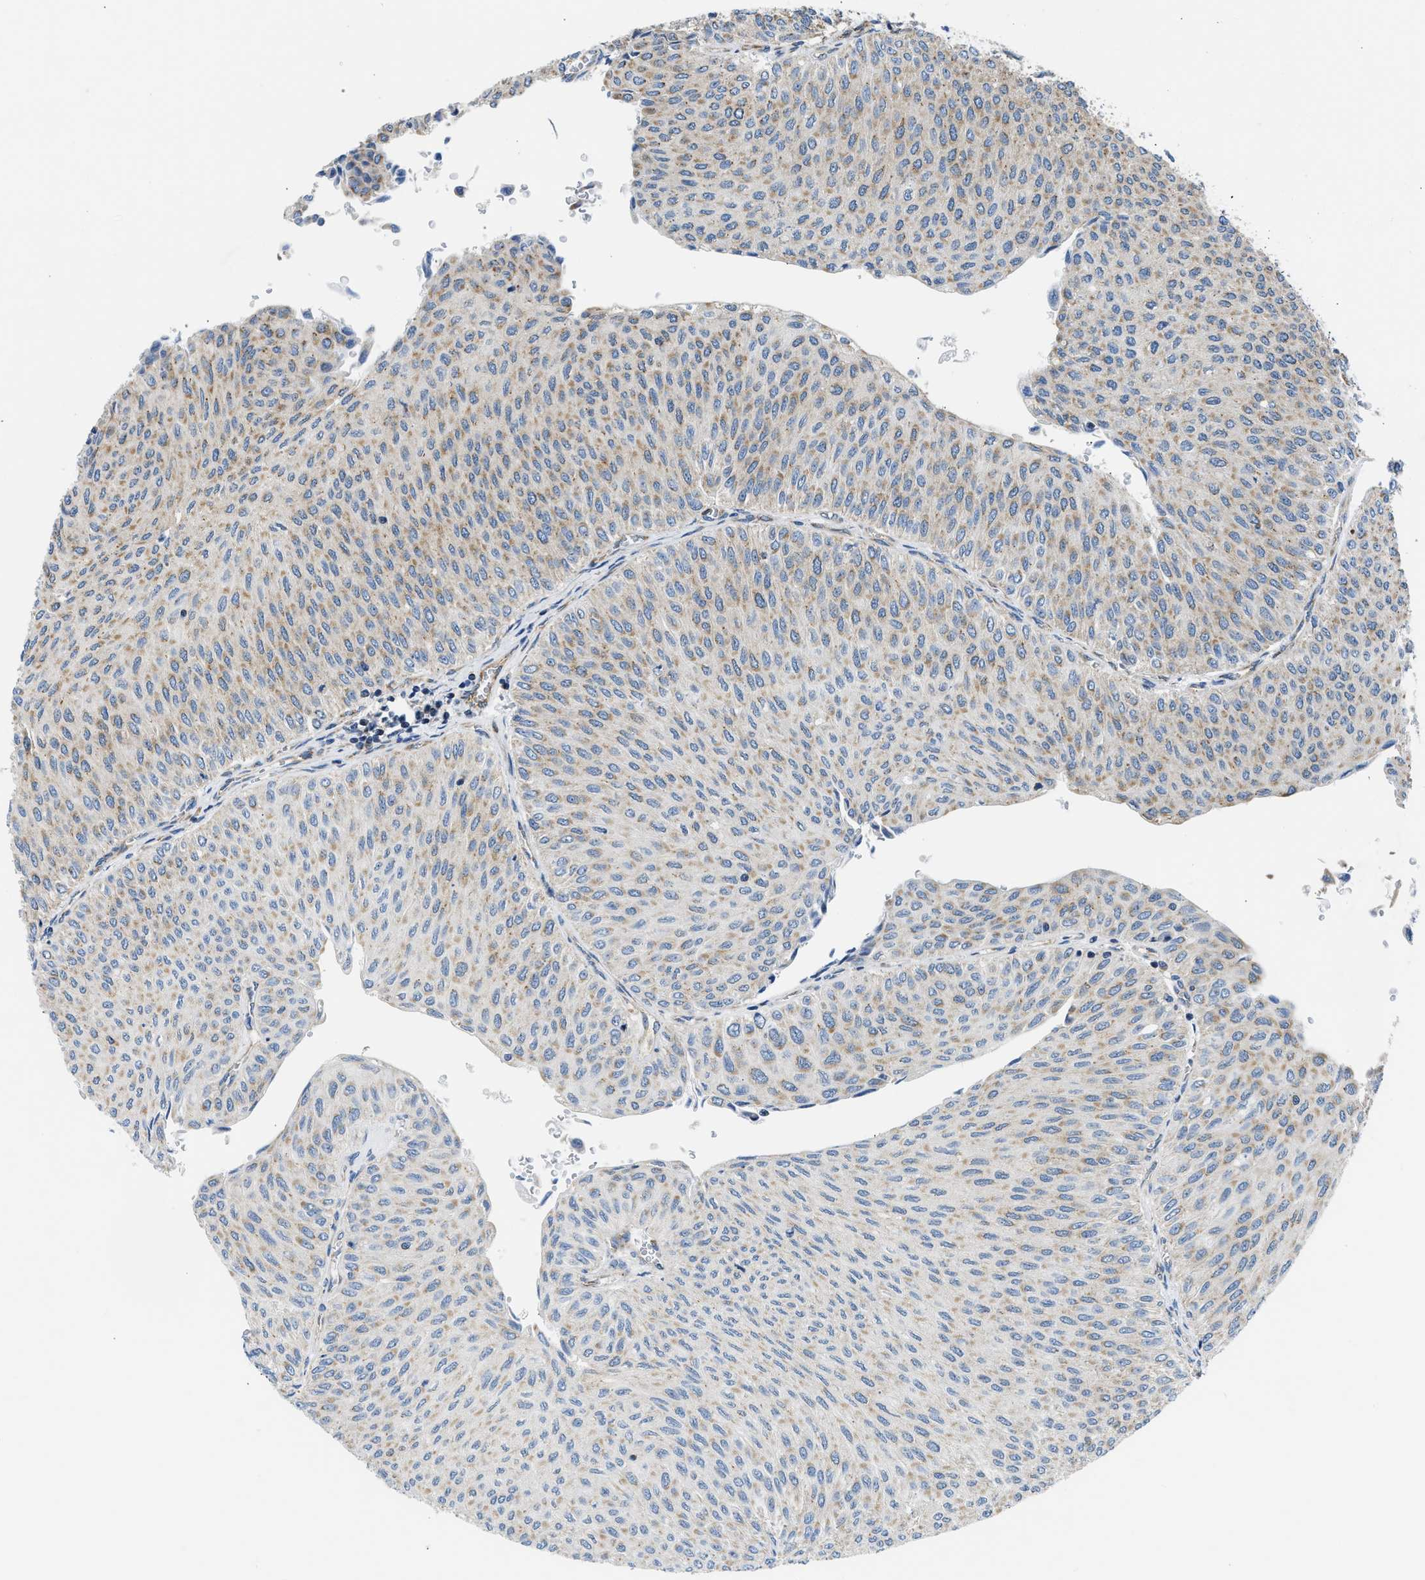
{"staining": {"intensity": "weak", "quantity": ">75%", "location": "cytoplasmic/membranous"}, "tissue": "urothelial cancer", "cell_type": "Tumor cells", "image_type": "cancer", "snomed": [{"axis": "morphology", "description": "Urothelial carcinoma, Low grade"}, {"axis": "topography", "description": "Urinary bladder"}], "caption": "Protein expression analysis of human low-grade urothelial carcinoma reveals weak cytoplasmic/membranous positivity in about >75% of tumor cells. (brown staining indicates protein expression, while blue staining denotes nuclei).", "gene": "CAMKK2", "patient": {"sex": "male", "age": 78}}